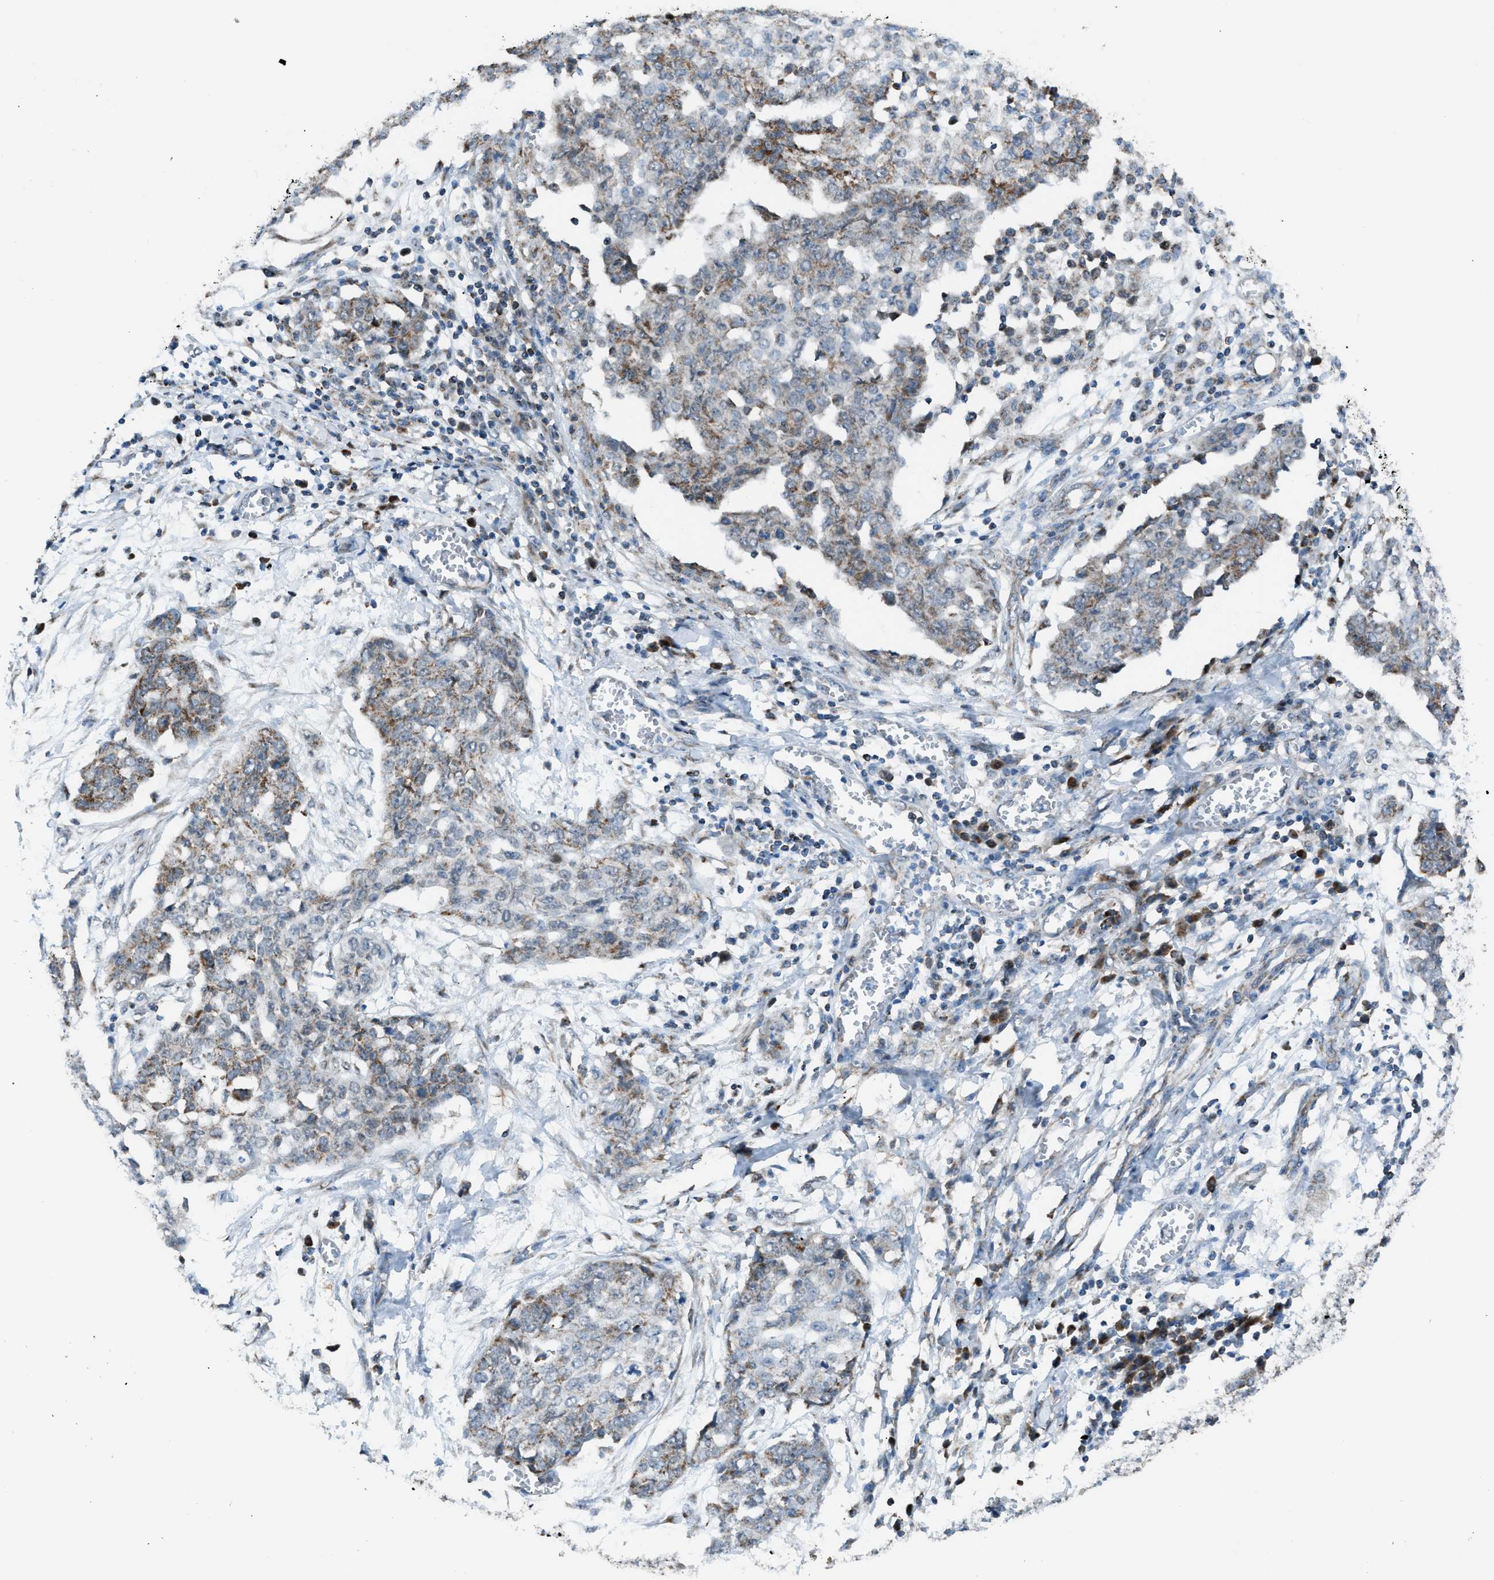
{"staining": {"intensity": "moderate", "quantity": "<25%", "location": "cytoplasmic/membranous"}, "tissue": "ovarian cancer", "cell_type": "Tumor cells", "image_type": "cancer", "snomed": [{"axis": "morphology", "description": "Cystadenocarcinoma, serous, NOS"}, {"axis": "topography", "description": "Soft tissue"}, {"axis": "topography", "description": "Ovary"}], "caption": "Brown immunohistochemical staining in serous cystadenocarcinoma (ovarian) exhibits moderate cytoplasmic/membranous staining in approximately <25% of tumor cells. The staining was performed using DAB to visualize the protein expression in brown, while the nuclei were stained in blue with hematoxylin (Magnification: 20x).", "gene": "SRM", "patient": {"sex": "female", "age": 57}}